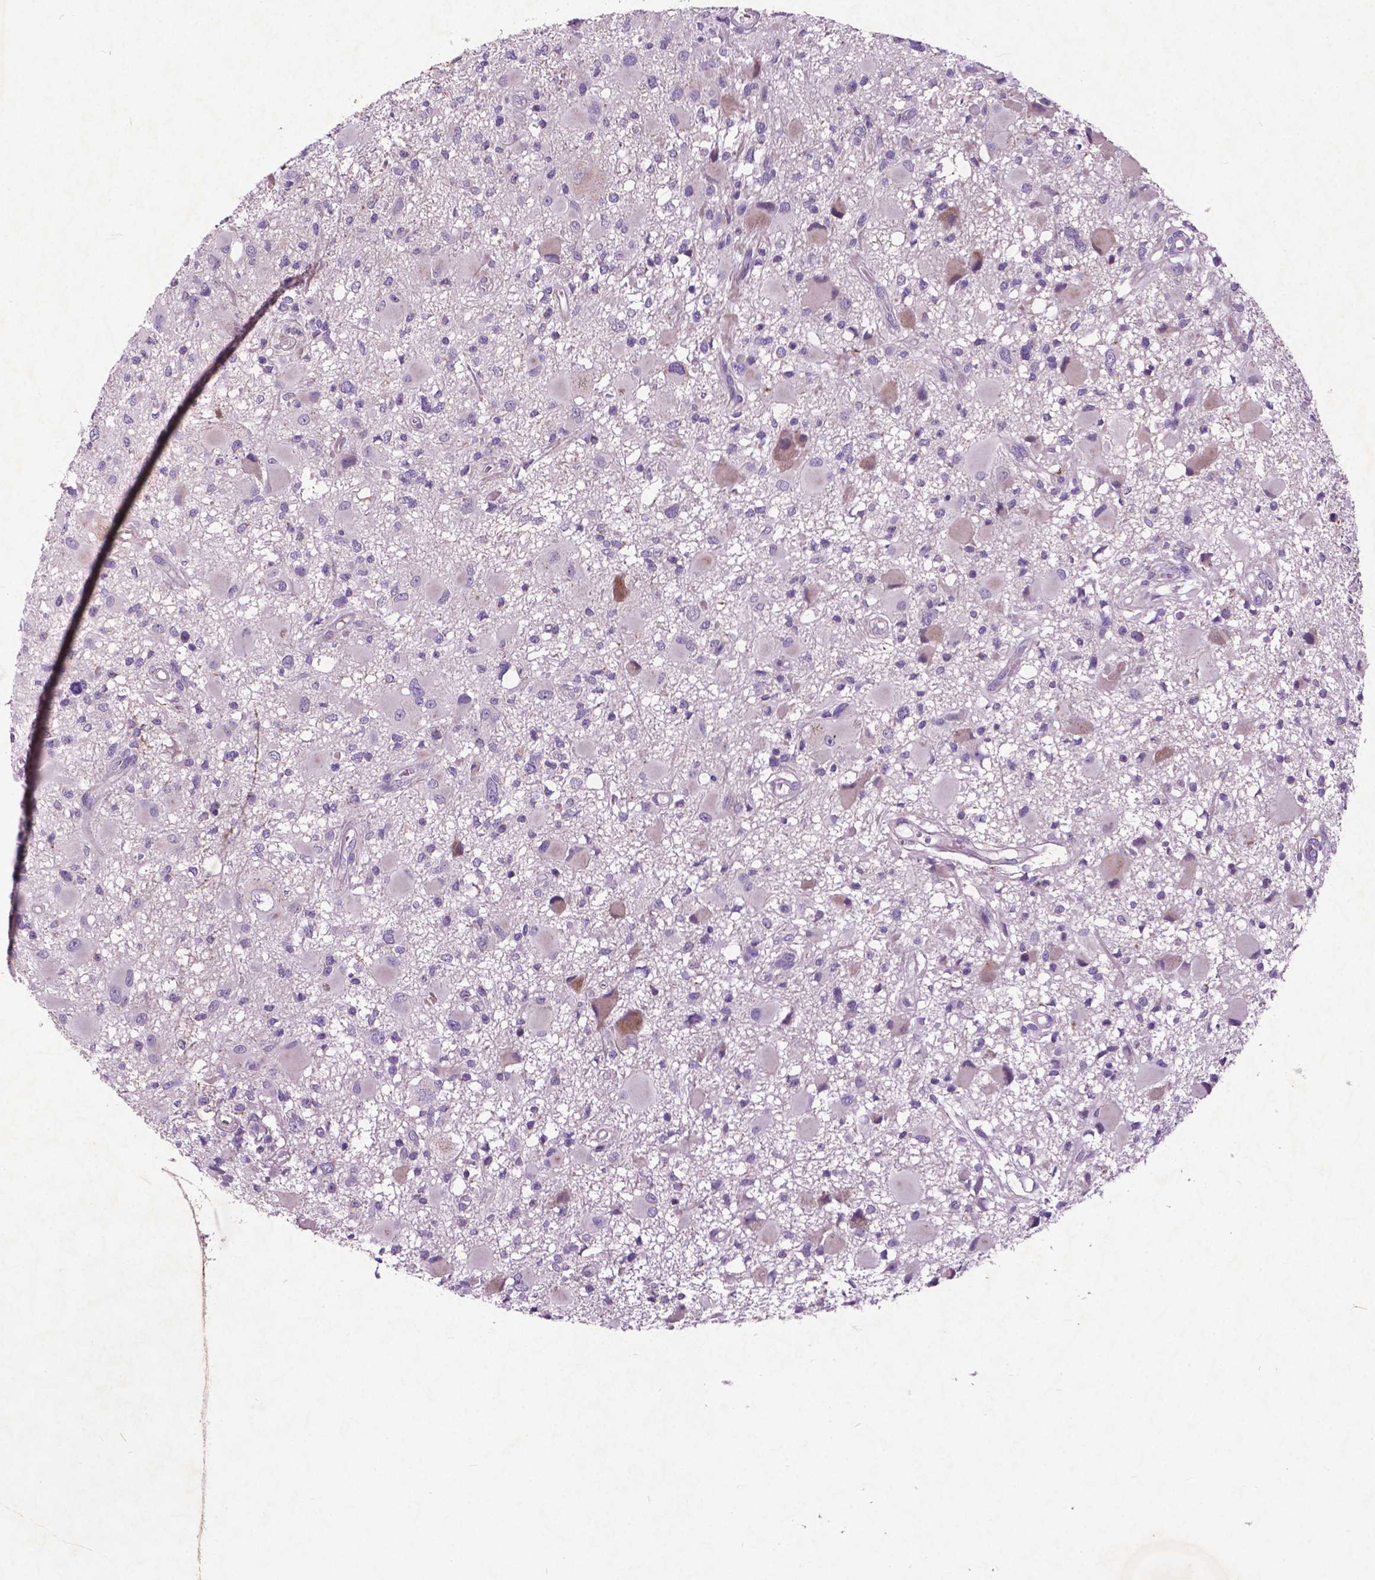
{"staining": {"intensity": "negative", "quantity": "none", "location": "none"}, "tissue": "glioma", "cell_type": "Tumor cells", "image_type": "cancer", "snomed": [{"axis": "morphology", "description": "Glioma, malignant, High grade"}, {"axis": "topography", "description": "Brain"}], "caption": "This is an immunohistochemistry image of human glioma. There is no staining in tumor cells.", "gene": "ATG4D", "patient": {"sex": "male", "age": 54}}